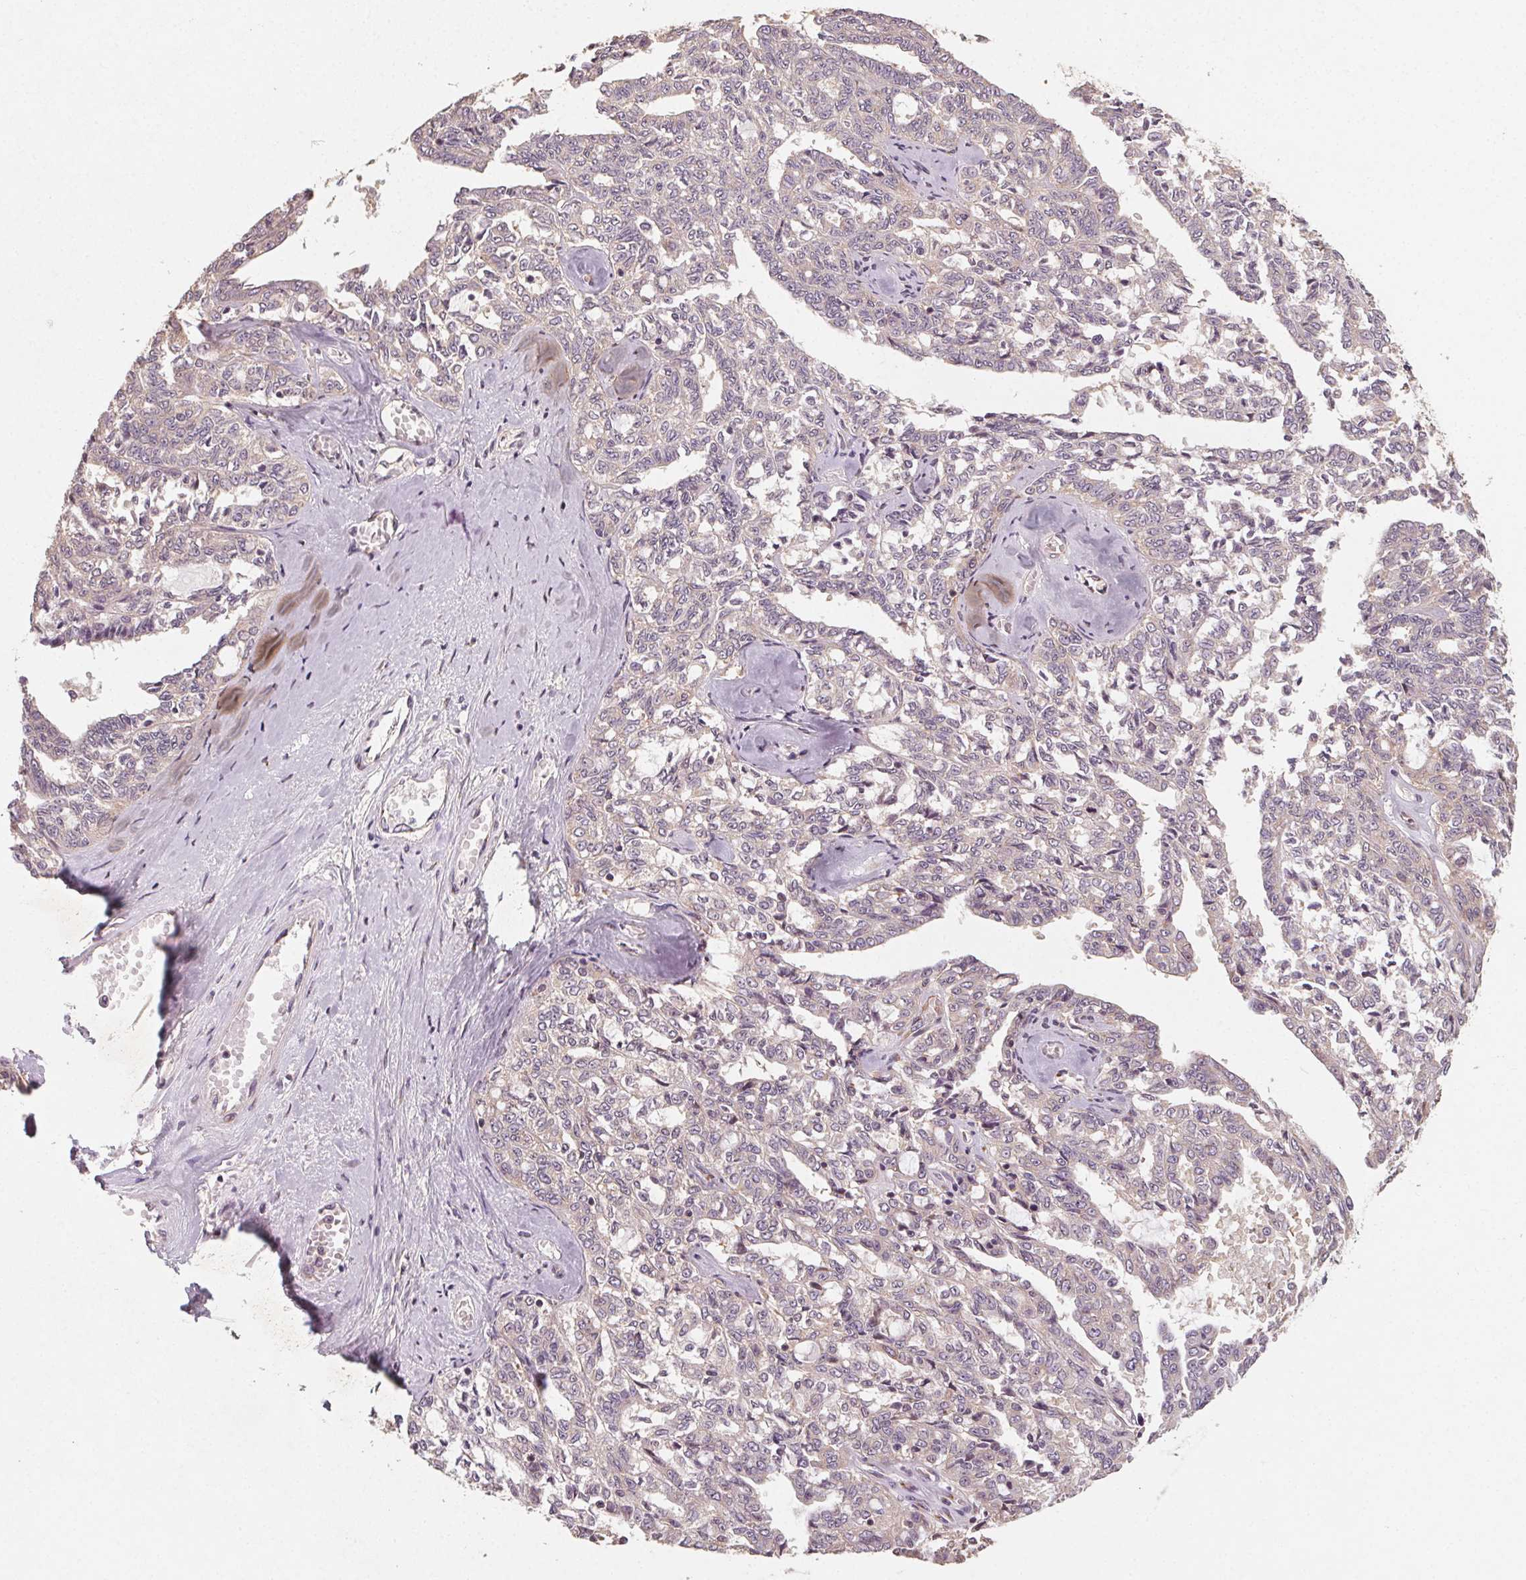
{"staining": {"intensity": "negative", "quantity": "none", "location": "none"}, "tissue": "ovarian cancer", "cell_type": "Tumor cells", "image_type": "cancer", "snomed": [{"axis": "morphology", "description": "Cystadenocarcinoma, serous, NOS"}, {"axis": "topography", "description": "Ovary"}], "caption": "Tumor cells show no significant expression in ovarian serous cystadenocarcinoma.", "gene": "AP1S1", "patient": {"sex": "female", "age": 71}}